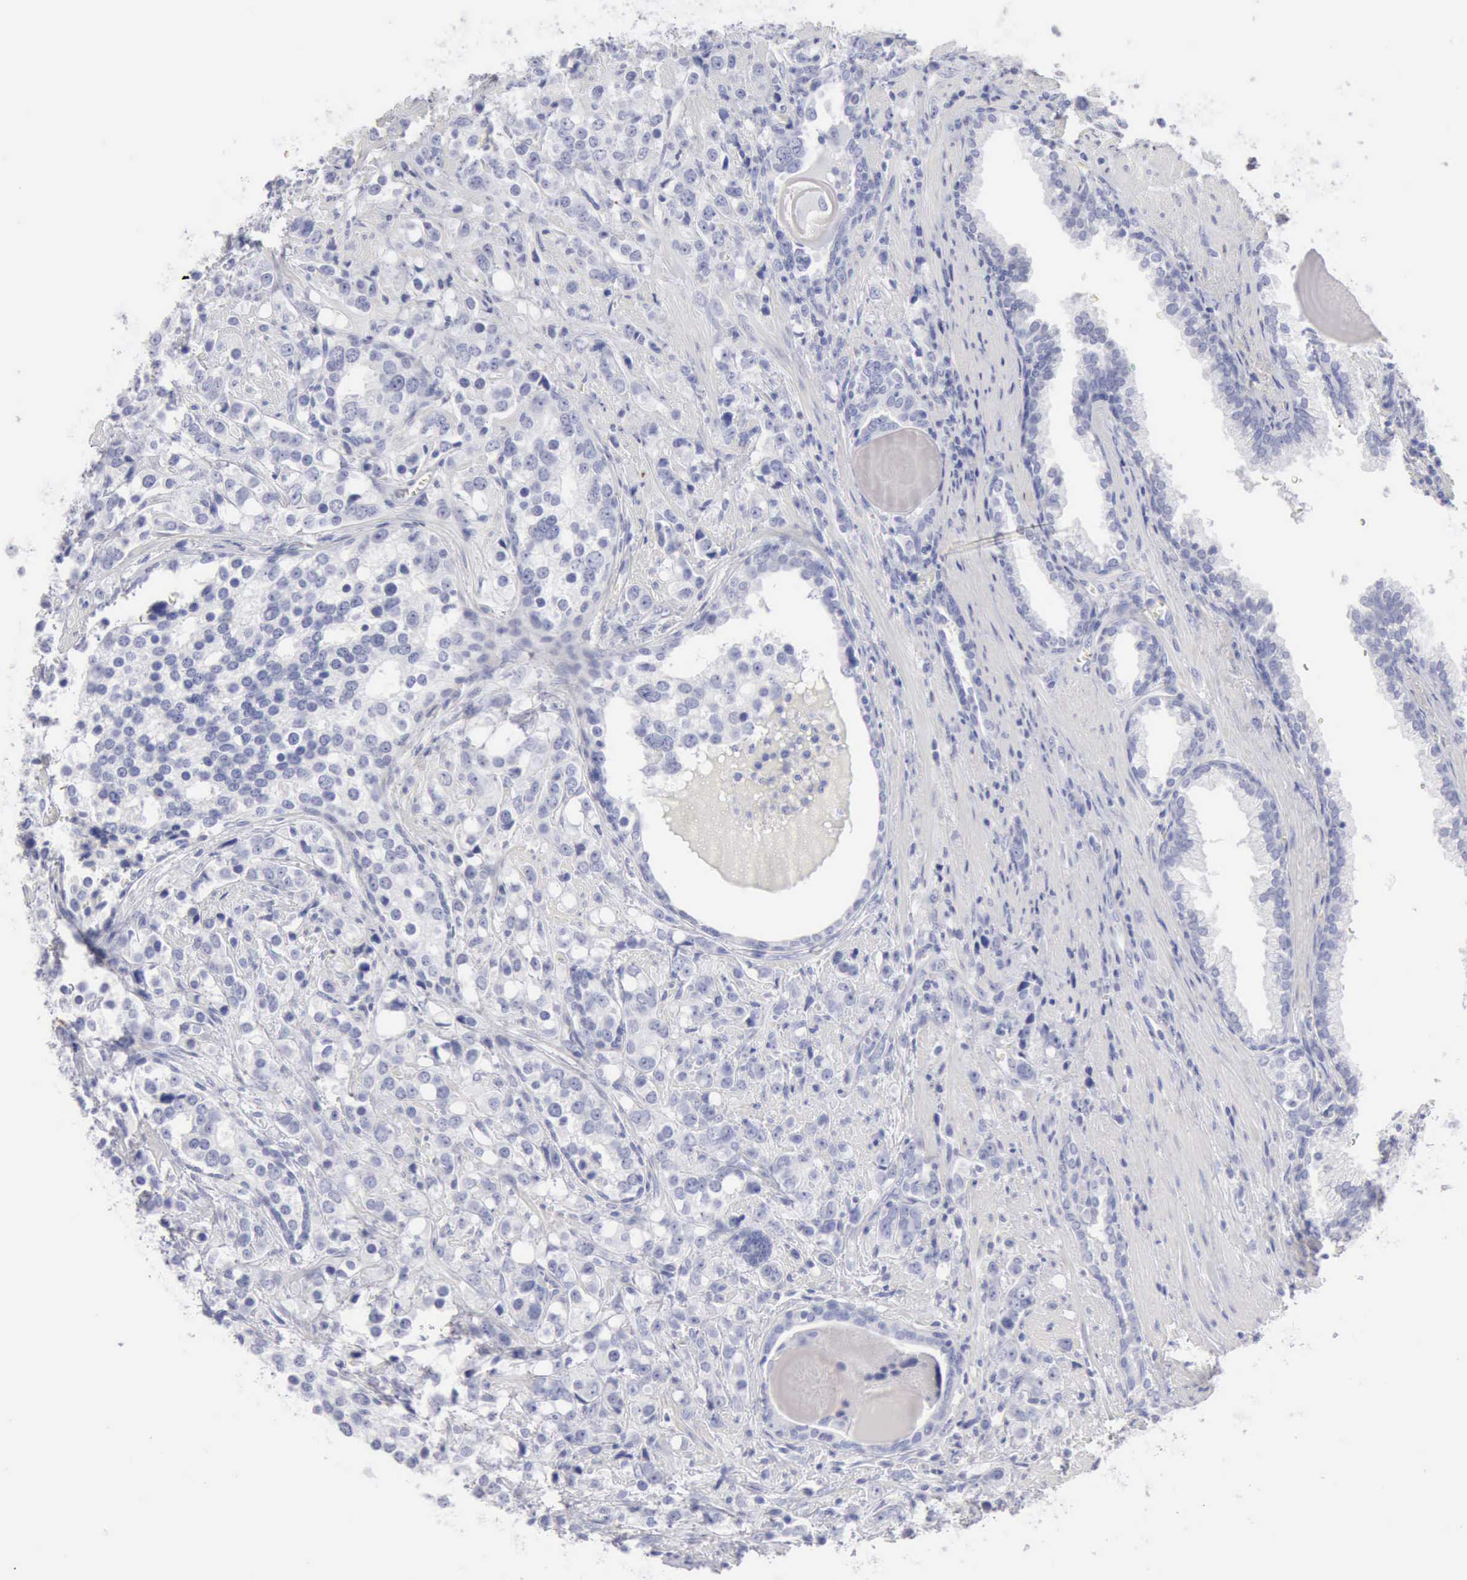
{"staining": {"intensity": "negative", "quantity": "none", "location": "none"}, "tissue": "prostate cancer", "cell_type": "Tumor cells", "image_type": "cancer", "snomed": [{"axis": "morphology", "description": "Adenocarcinoma, High grade"}, {"axis": "topography", "description": "Prostate"}], "caption": "The histopathology image displays no staining of tumor cells in adenocarcinoma (high-grade) (prostate).", "gene": "KRT10", "patient": {"sex": "male", "age": 71}}